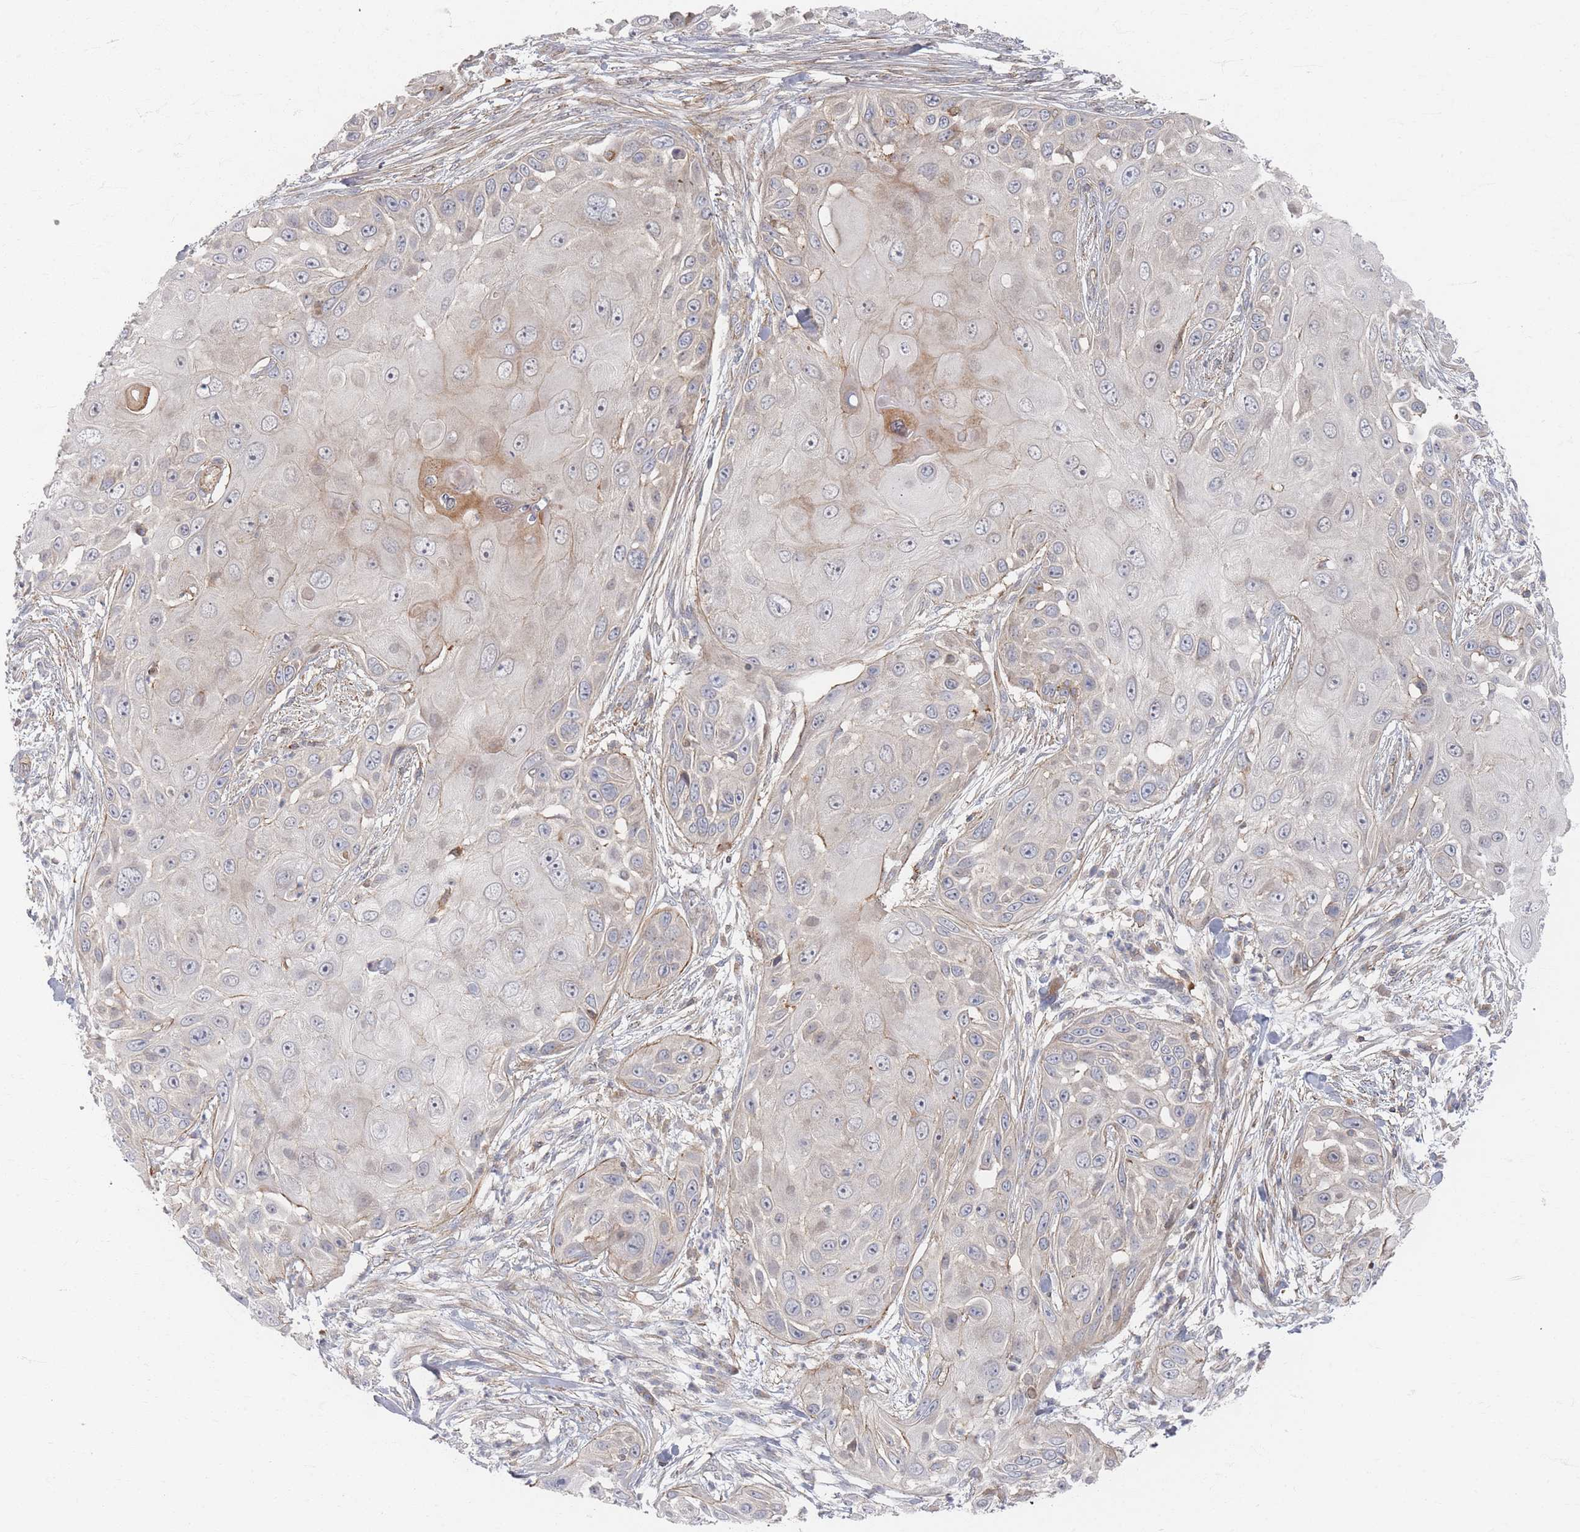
{"staining": {"intensity": "moderate", "quantity": "<25%", "location": "cytoplasmic/membranous"}, "tissue": "skin cancer", "cell_type": "Tumor cells", "image_type": "cancer", "snomed": [{"axis": "morphology", "description": "Squamous cell carcinoma, NOS"}, {"axis": "topography", "description": "Skin"}], "caption": "Human skin cancer (squamous cell carcinoma) stained for a protein (brown) demonstrates moderate cytoplasmic/membranous positive positivity in approximately <25% of tumor cells.", "gene": "ZNF852", "patient": {"sex": "female", "age": 44}}